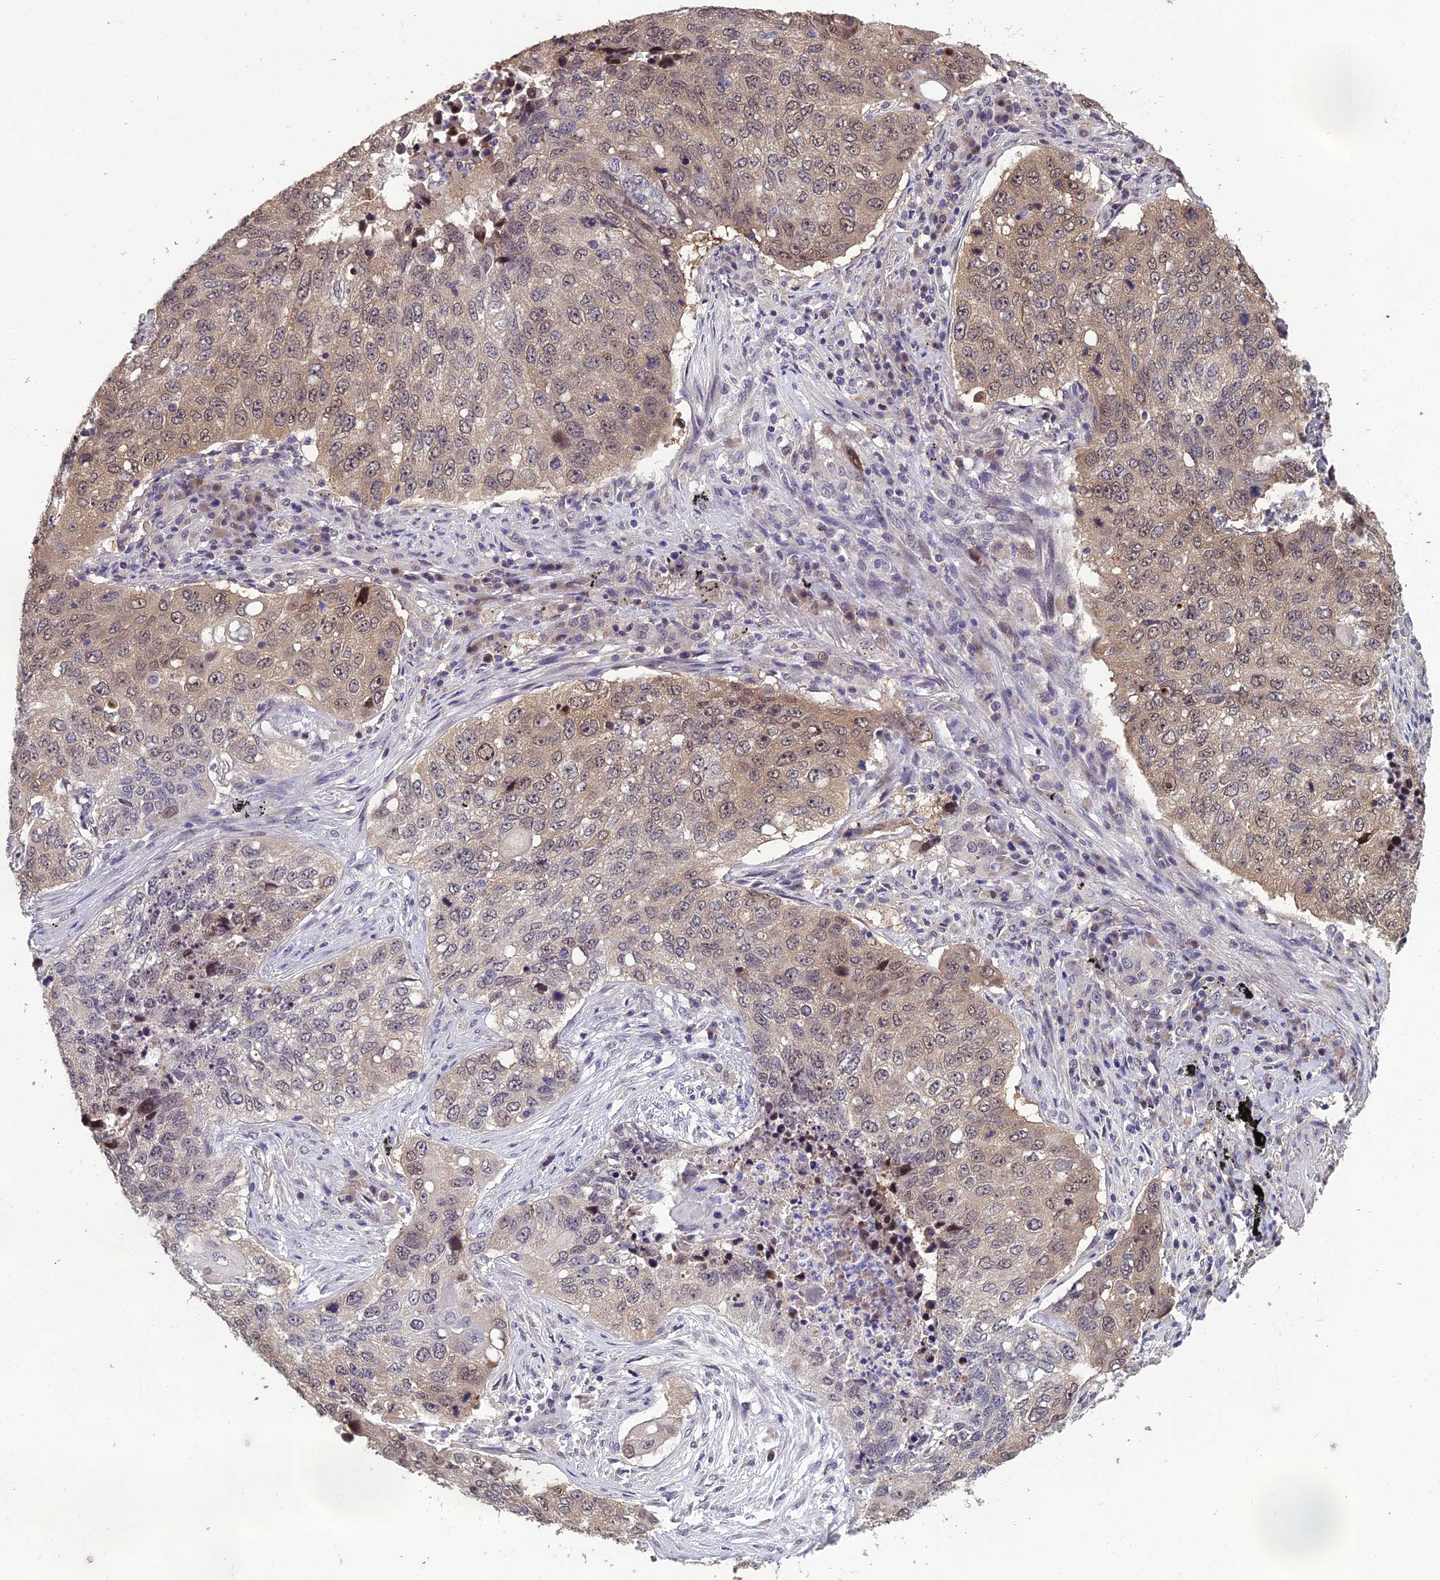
{"staining": {"intensity": "weak", "quantity": "25%-75%", "location": "cytoplasmic/membranous,nuclear"}, "tissue": "lung cancer", "cell_type": "Tumor cells", "image_type": "cancer", "snomed": [{"axis": "morphology", "description": "Squamous cell carcinoma, NOS"}, {"axis": "topography", "description": "Lung"}], "caption": "This is a histology image of immunohistochemistry (IHC) staining of lung cancer (squamous cell carcinoma), which shows weak positivity in the cytoplasmic/membranous and nuclear of tumor cells.", "gene": "GRWD1", "patient": {"sex": "female", "age": 63}}